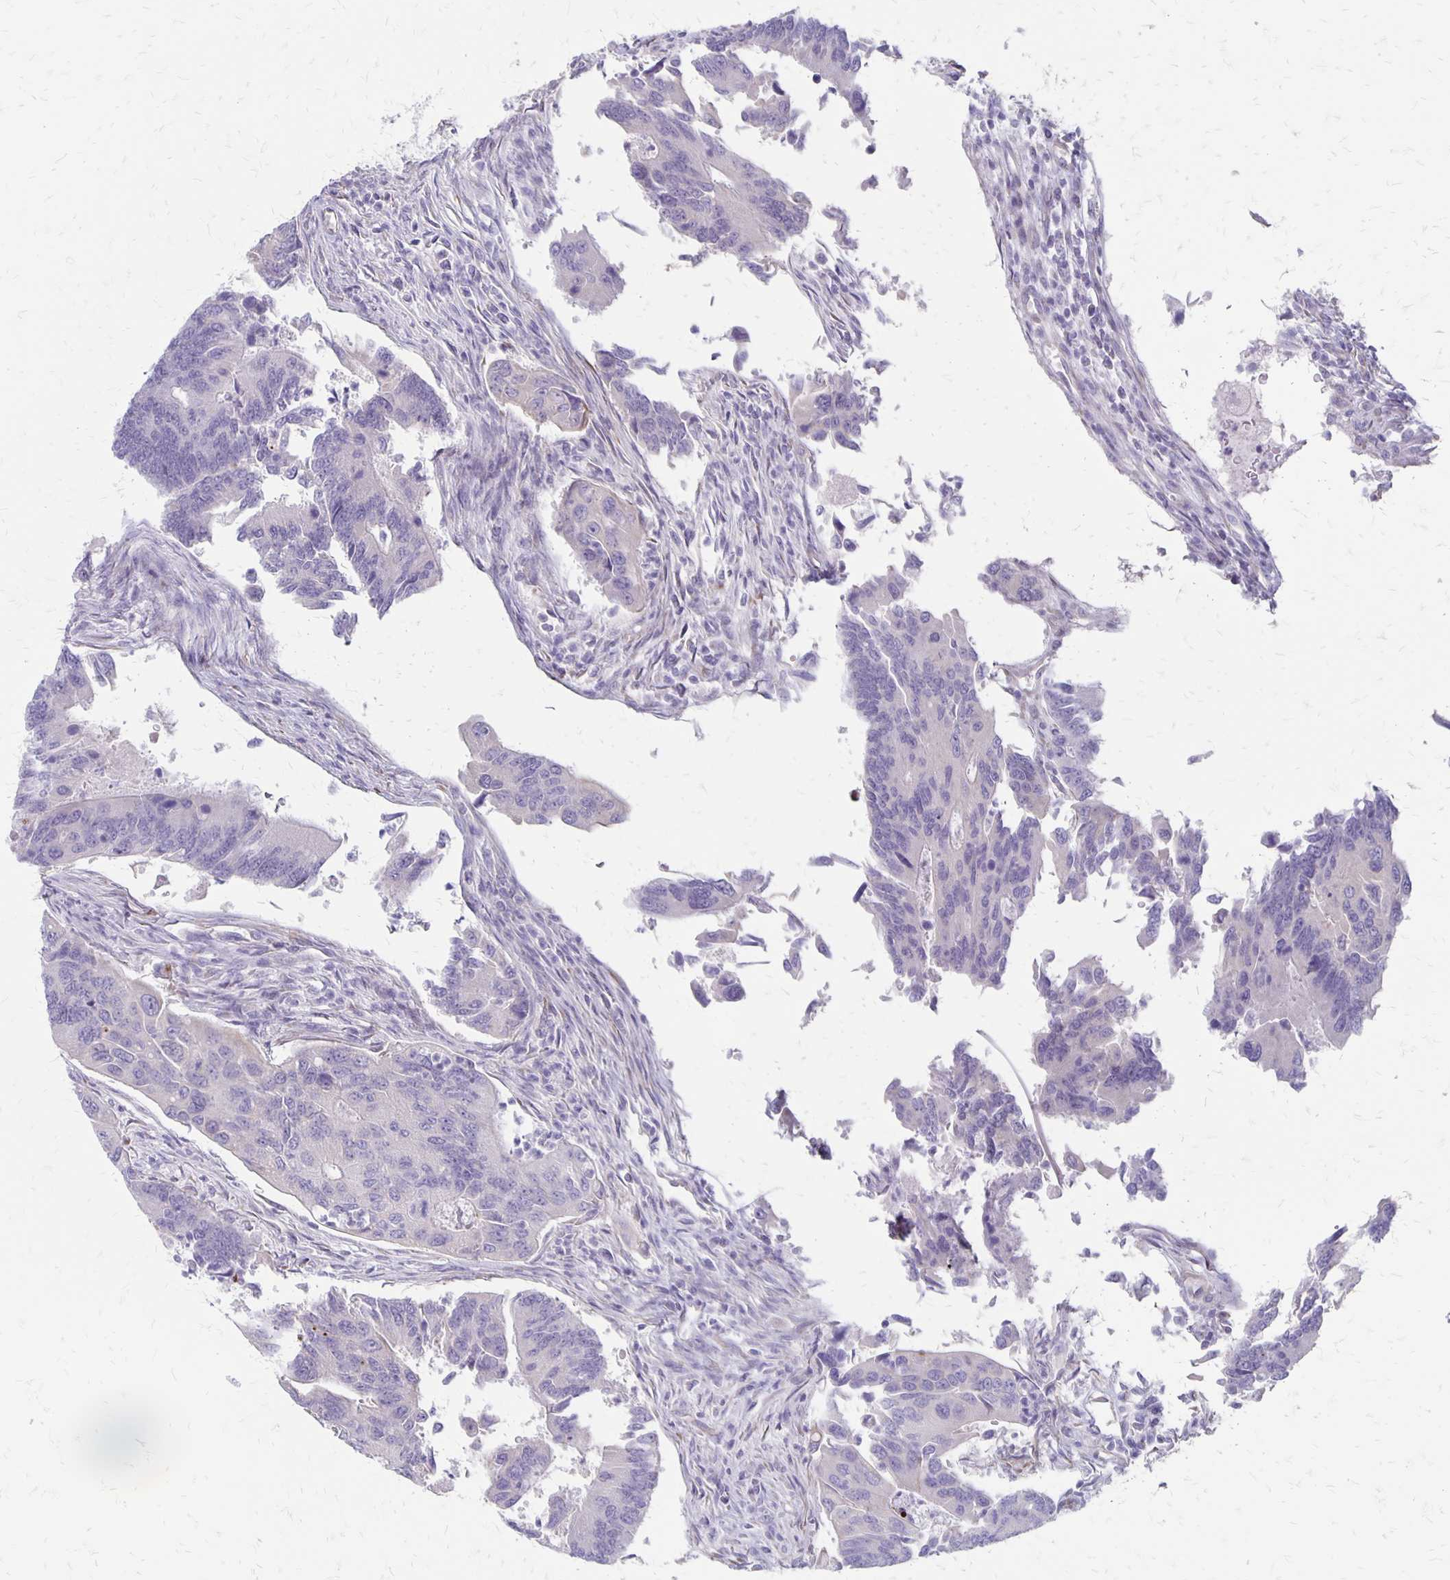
{"staining": {"intensity": "negative", "quantity": "none", "location": "none"}, "tissue": "colorectal cancer", "cell_type": "Tumor cells", "image_type": "cancer", "snomed": [{"axis": "morphology", "description": "Adenocarcinoma, NOS"}, {"axis": "topography", "description": "Colon"}], "caption": "DAB (3,3'-diaminobenzidine) immunohistochemical staining of human adenocarcinoma (colorectal) reveals no significant positivity in tumor cells.", "gene": "HOMER1", "patient": {"sex": "female", "age": 67}}